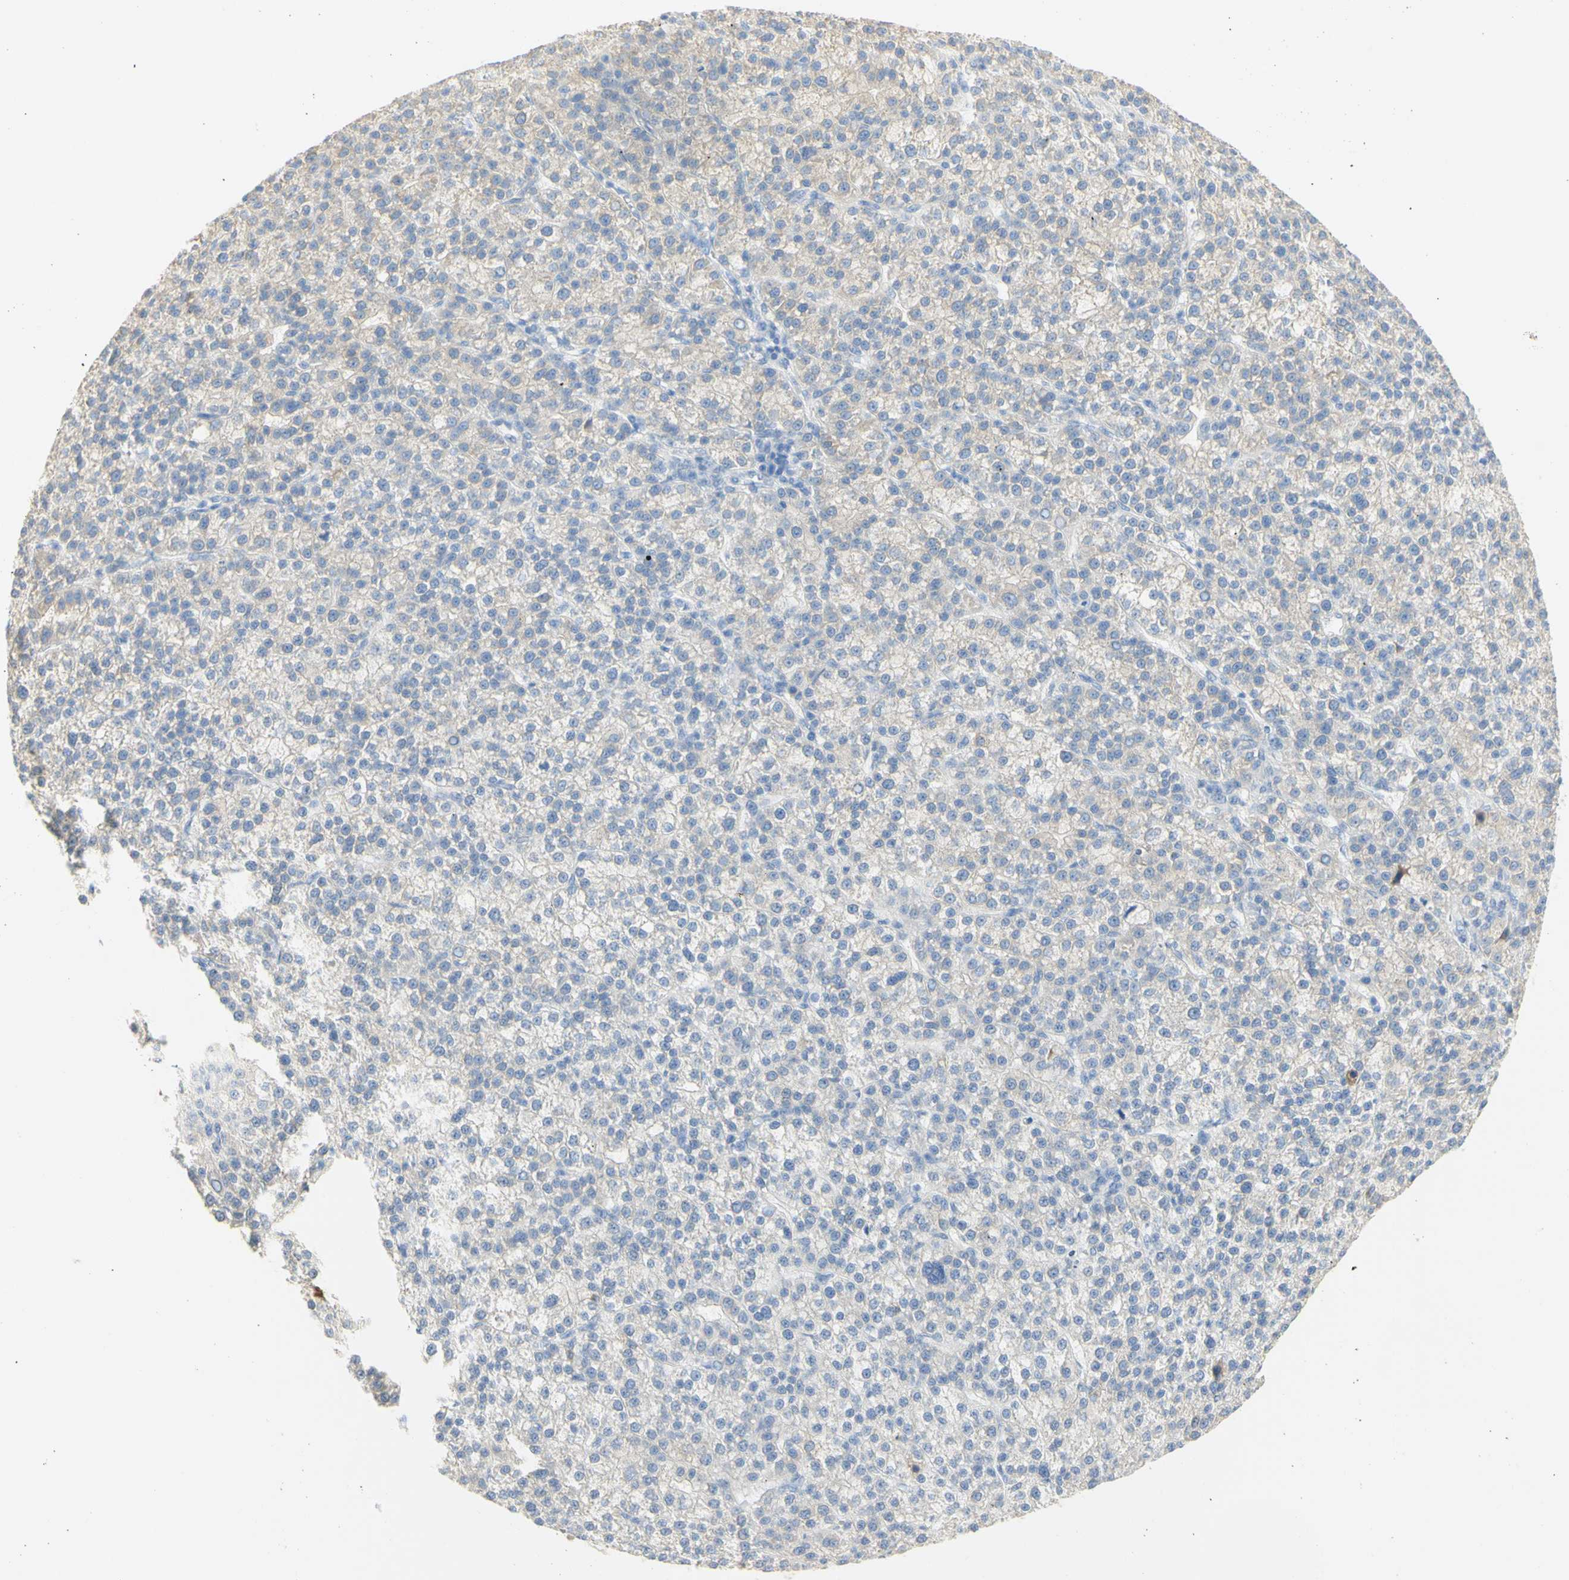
{"staining": {"intensity": "weak", "quantity": ">75%", "location": "cytoplasmic/membranous"}, "tissue": "liver cancer", "cell_type": "Tumor cells", "image_type": "cancer", "snomed": [{"axis": "morphology", "description": "Carcinoma, Hepatocellular, NOS"}, {"axis": "topography", "description": "Liver"}], "caption": "This photomicrograph exhibits liver hepatocellular carcinoma stained with IHC to label a protein in brown. The cytoplasmic/membranous of tumor cells show weak positivity for the protein. Nuclei are counter-stained blue.", "gene": "B4GALNT3", "patient": {"sex": "female", "age": 58}}